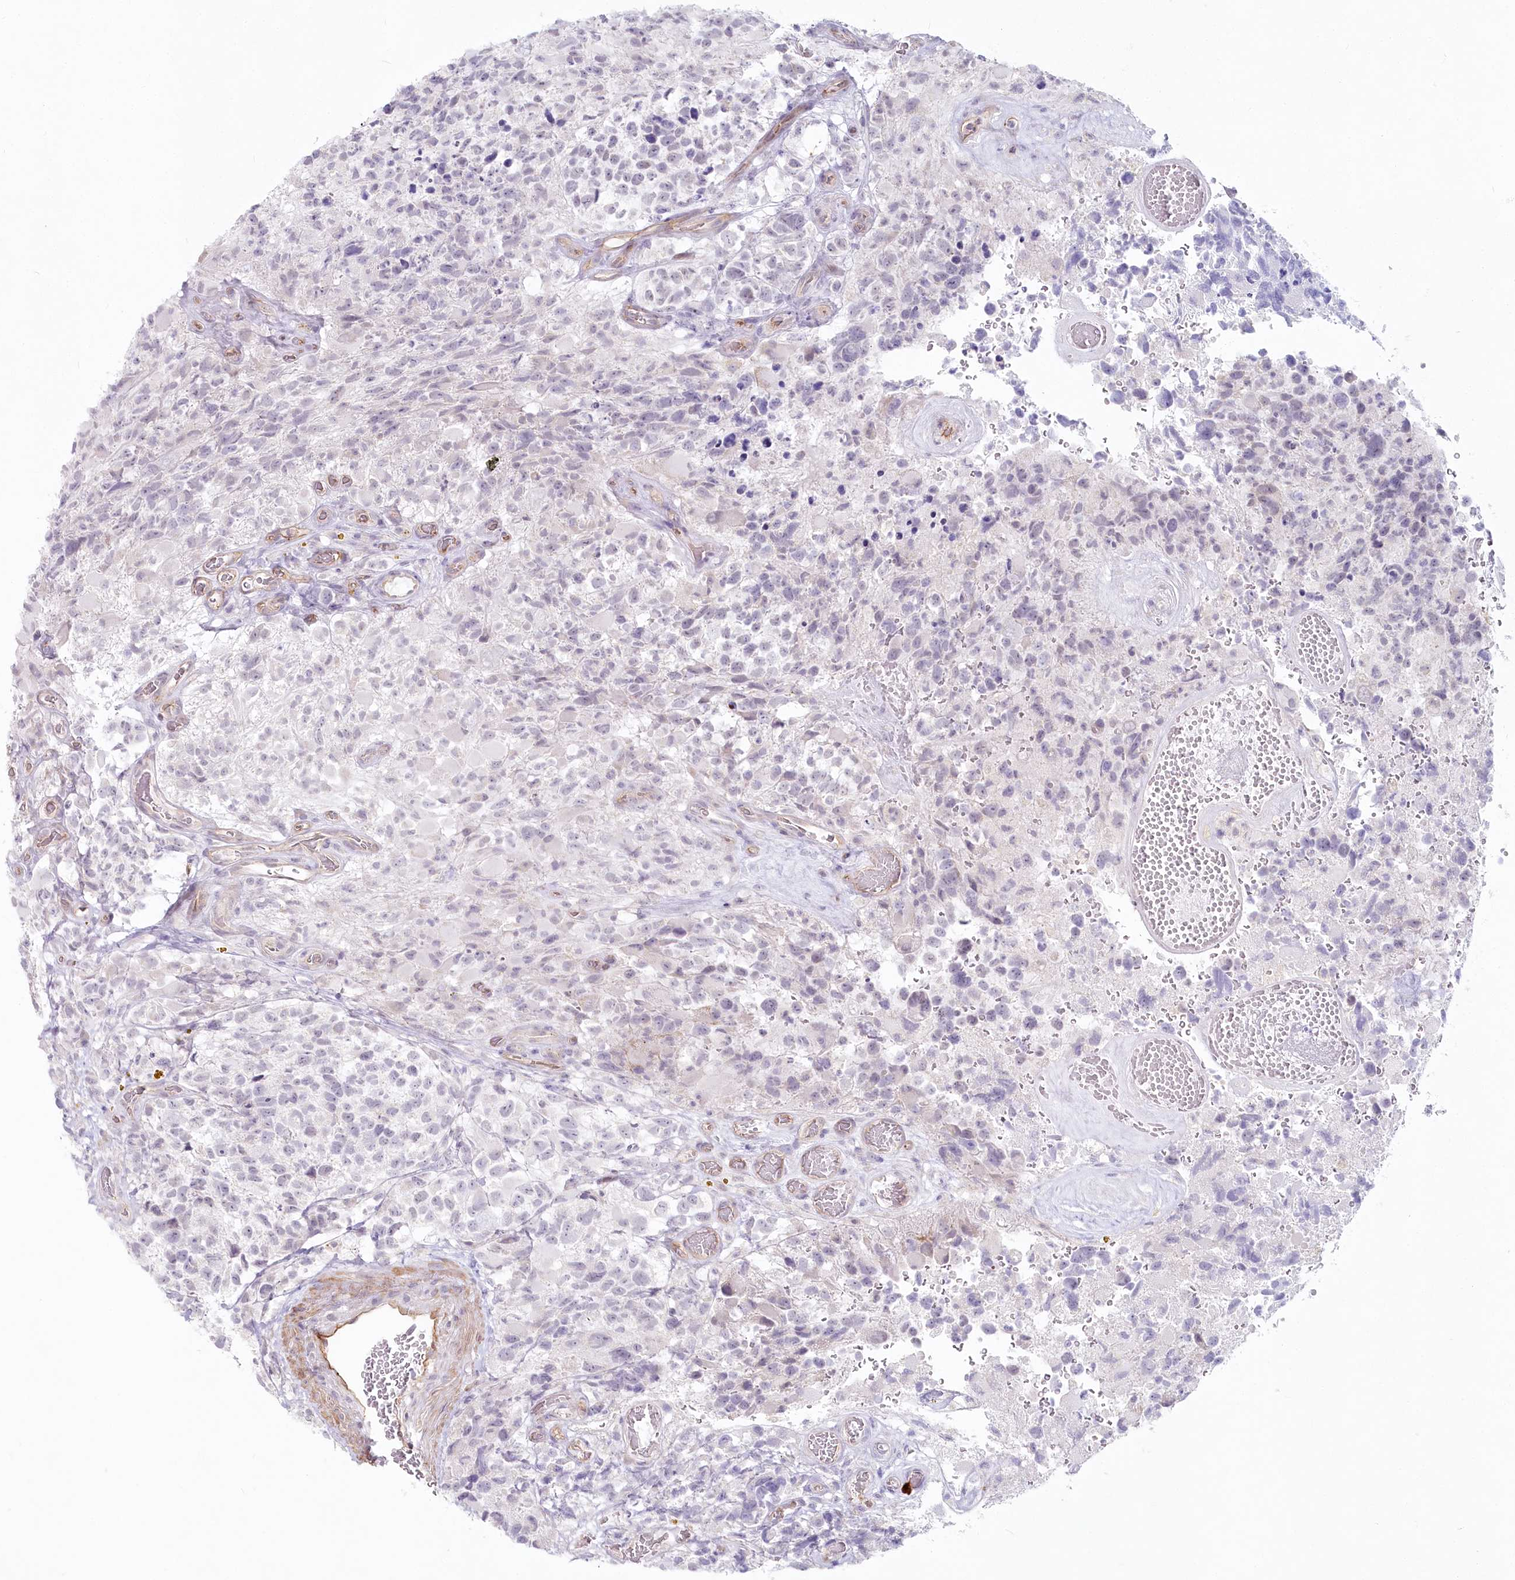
{"staining": {"intensity": "negative", "quantity": "none", "location": "none"}, "tissue": "glioma", "cell_type": "Tumor cells", "image_type": "cancer", "snomed": [{"axis": "morphology", "description": "Glioma, malignant, High grade"}, {"axis": "topography", "description": "Brain"}], "caption": "Malignant glioma (high-grade) was stained to show a protein in brown. There is no significant expression in tumor cells. Nuclei are stained in blue.", "gene": "ABHD8", "patient": {"sex": "male", "age": 69}}